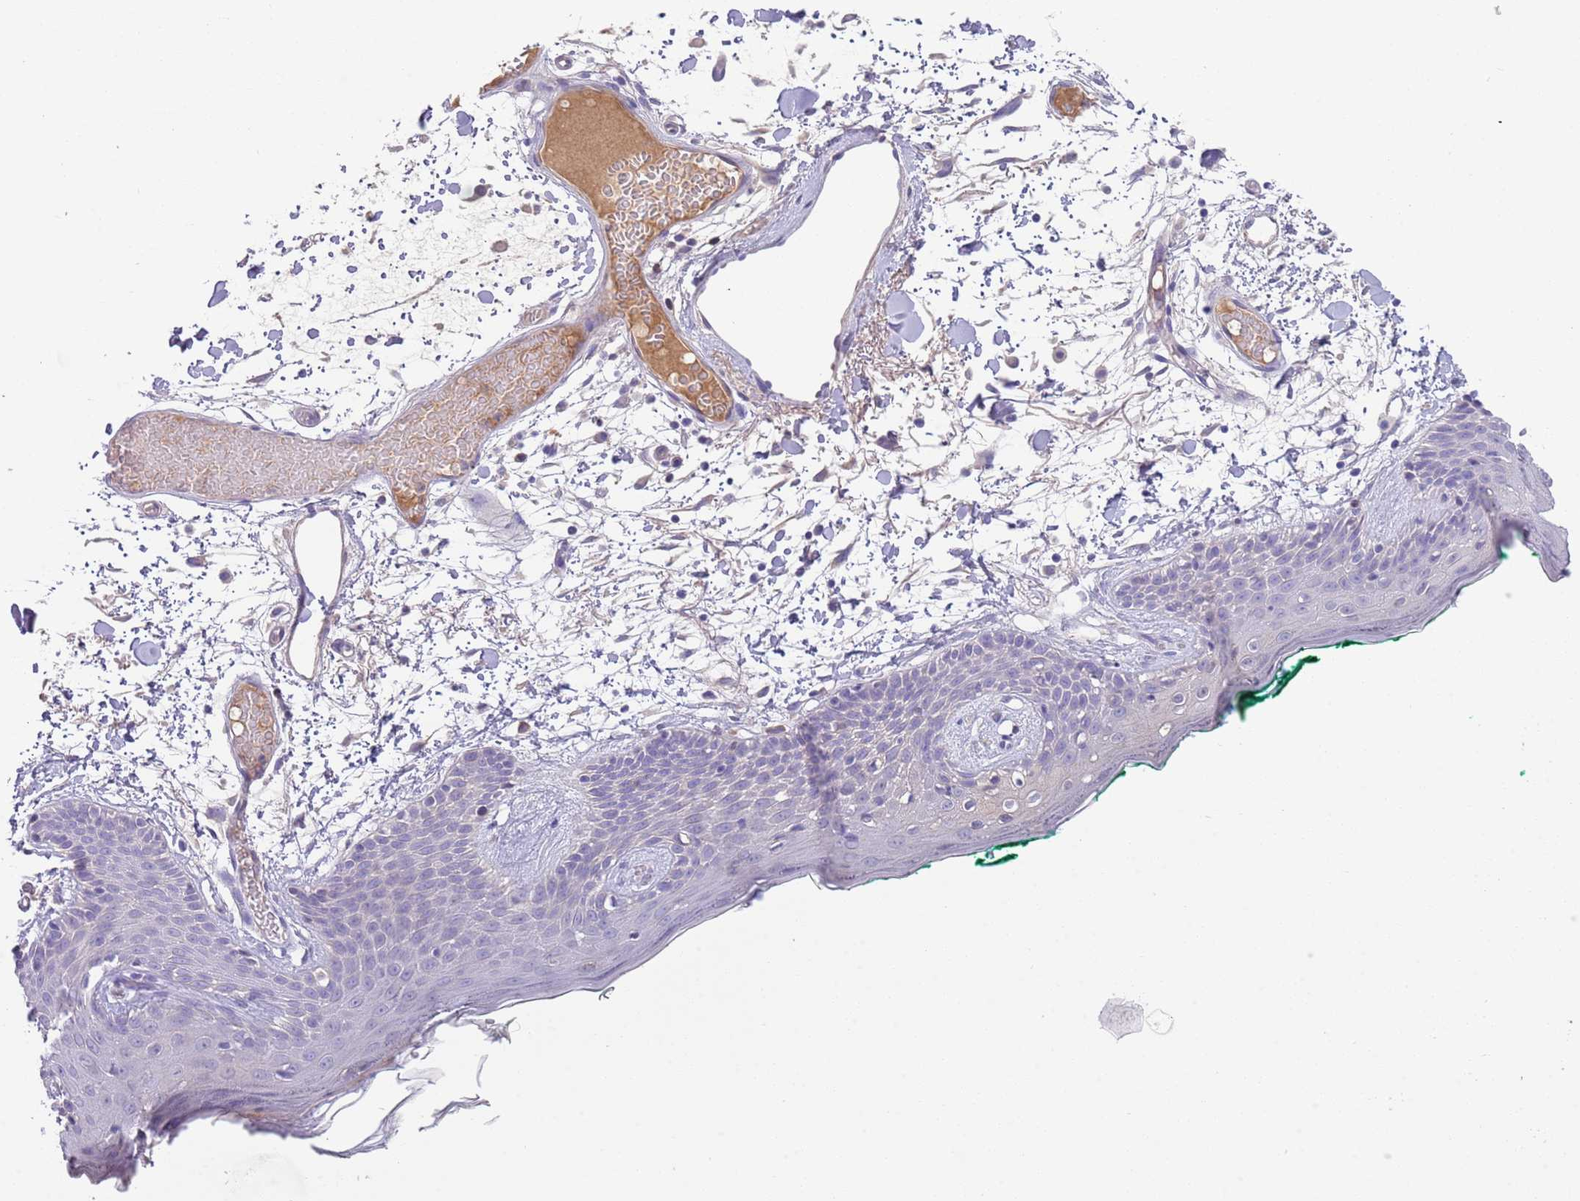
{"staining": {"intensity": "negative", "quantity": "none", "location": "none"}, "tissue": "skin", "cell_type": "Fibroblasts", "image_type": "normal", "snomed": [{"axis": "morphology", "description": "Normal tissue, NOS"}, {"axis": "topography", "description": "Skin"}], "caption": "Immunohistochemical staining of unremarkable human skin displays no significant positivity in fibroblasts. (DAB (3,3'-diaminobenzidine) immunohistochemistry, high magnification).", "gene": "IGFL4", "patient": {"sex": "male", "age": 79}}